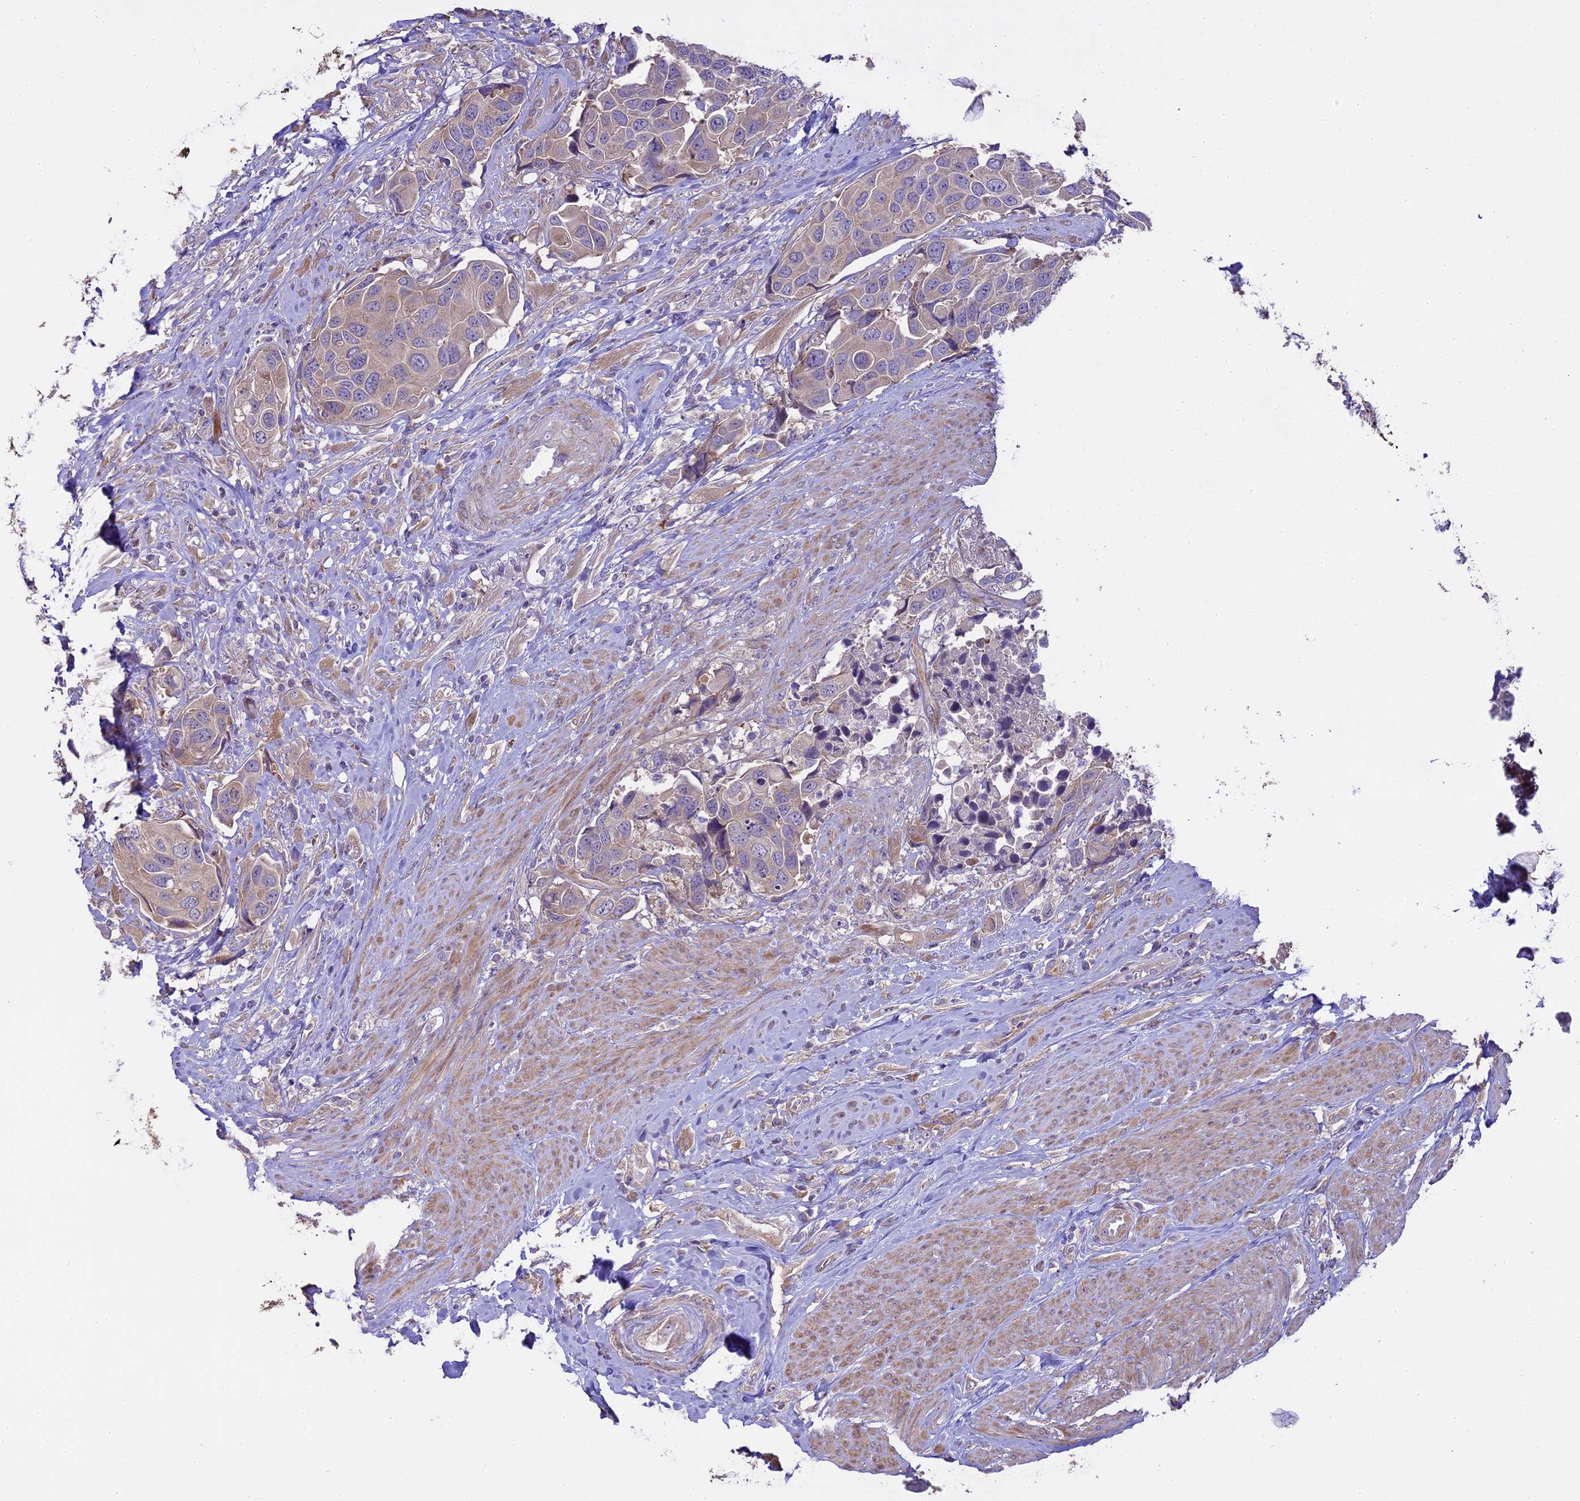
{"staining": {"intensity": "weak", "quantity": "<25%", "location": "cytoplasmic/membranous"}, "tissue": "urothelial cancer", "cell_type": "Tumor cells", "image_type": "cancer", "snomed": [{"axis": "morphology", "description": "Urothelial carcinoma, High grade"}, {"axis": "topography", "description": "Urinary bladder"}], "caption": "IHC of human urothelial carcinoma (high-grade) reveals no staining in tumor cells.", "gene": "SPIRE1", "patient": {"sex": "male", "age": 74}}